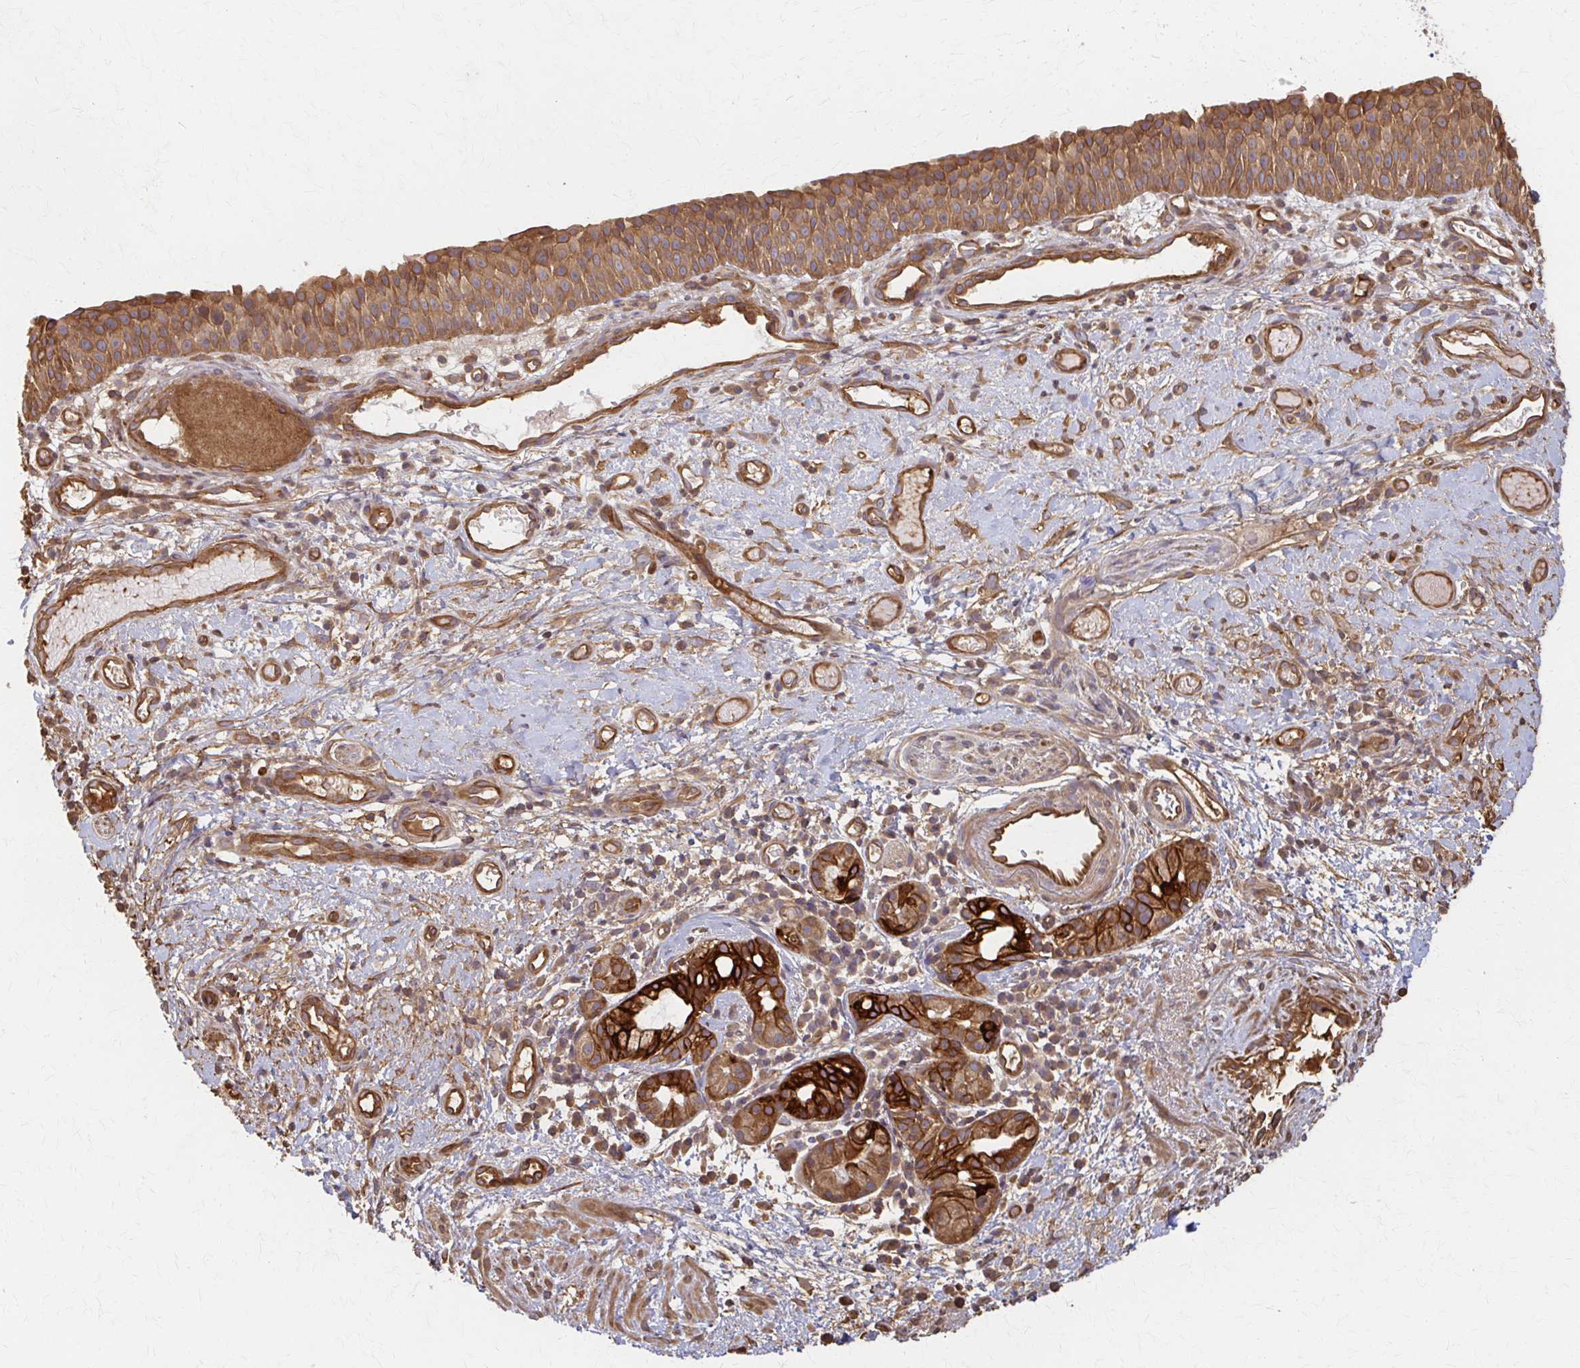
{"staining": {"intensity": "moderate", "quantity": ">75%", "location": "cytoplasmic/membranous"}, "tissue": "nasopharynx", "cell_type": "Respiratory epithelial cells", "image_type": "normal", "snomed": [{"axis": "morphology", "description": "Normal tissue, NOS"}, {"axis": "morphology", "description": "Inflammation, NOS"}, {"axis": "topography", "description": "Nasopharynx"}], "caption": "Brown immunohistochemical staining in unremarkable nasopharynx demonstrates moderate cytoplasmic/membranous positivity in approximately >75% of respiratory epithelial cells.", "gene": "ARHGAP35", "patient": {"sex": "male", "age": 54}}